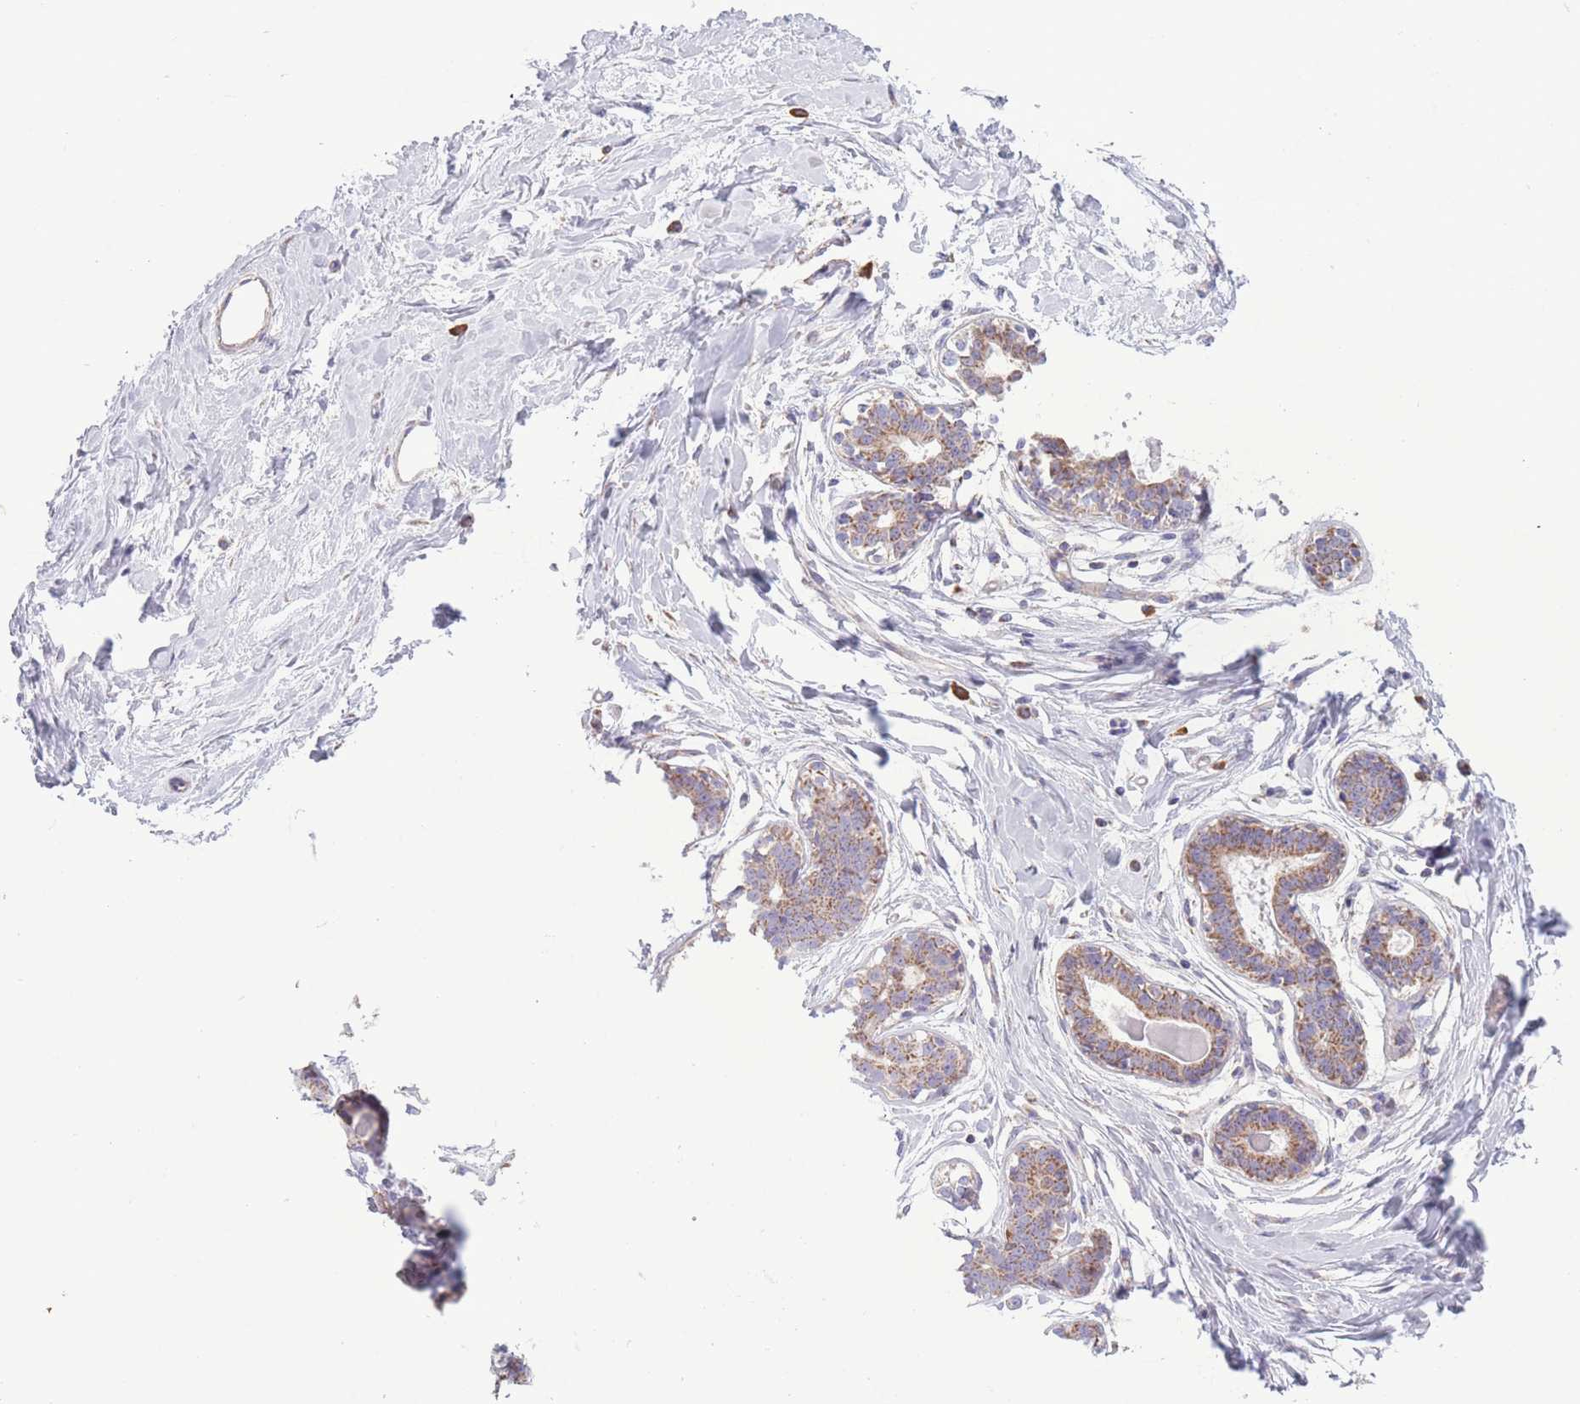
{"staining": {"intensity": "negative", "quantity": "none", "location": "none"}, "tissue": "breast", "cell_type": "Adipocytes", "image_type": "normal", "snomed": [{"axis": "morphology", "description": "Normal tissue, NOS"}, {"axis": "topography", "description": "Breast"}], "caption": "DAB immunohistochemical staining of benign breast displays no significant positivity in adipocytes.", "gene": "PDHA1", "patient": {"sex": "female", "age": 45}}